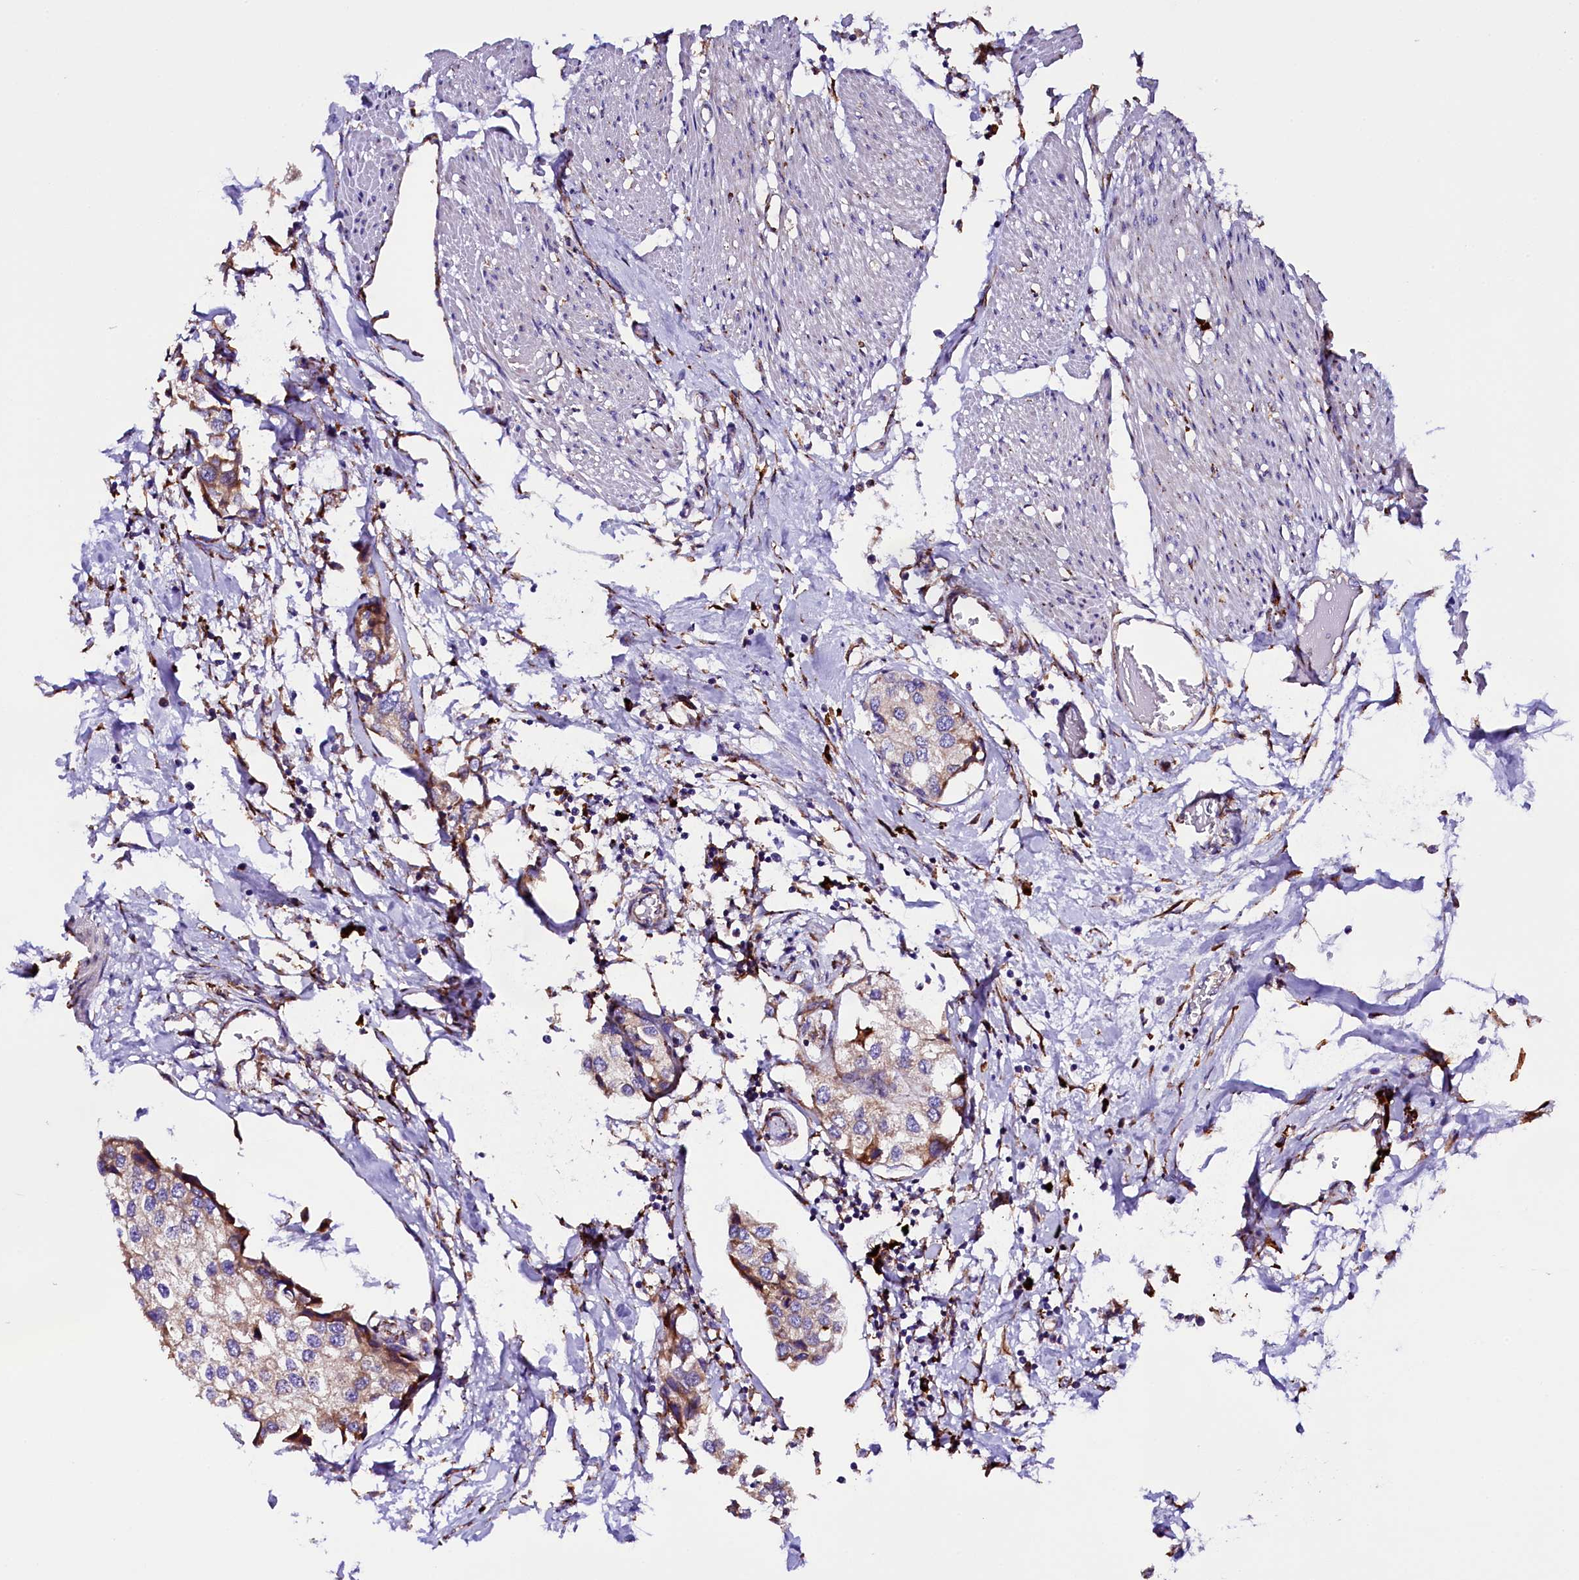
{"staining": {"intensity": "weak", "quantity": "25%-75%", "location": "cytoplasmic/membranous"}, "tissue": "urothelial cancer", "cell_type": "Tumor cells", "image_type": "cancer", "snomed": [{"axis": "morphology", "description": "Urothelial carcinoma, High grade"}, {"axis": "topography", "description": "Urinary bladder"}], "caption": "Protein positivity by IHC reveals weak cytoplasmic/membranous staining in about 25%-75% of tumor cells in urothelial carcinoma (high-grade).", "gene": "CAPS2", "patient": {"sex": "male", "age": 64}}